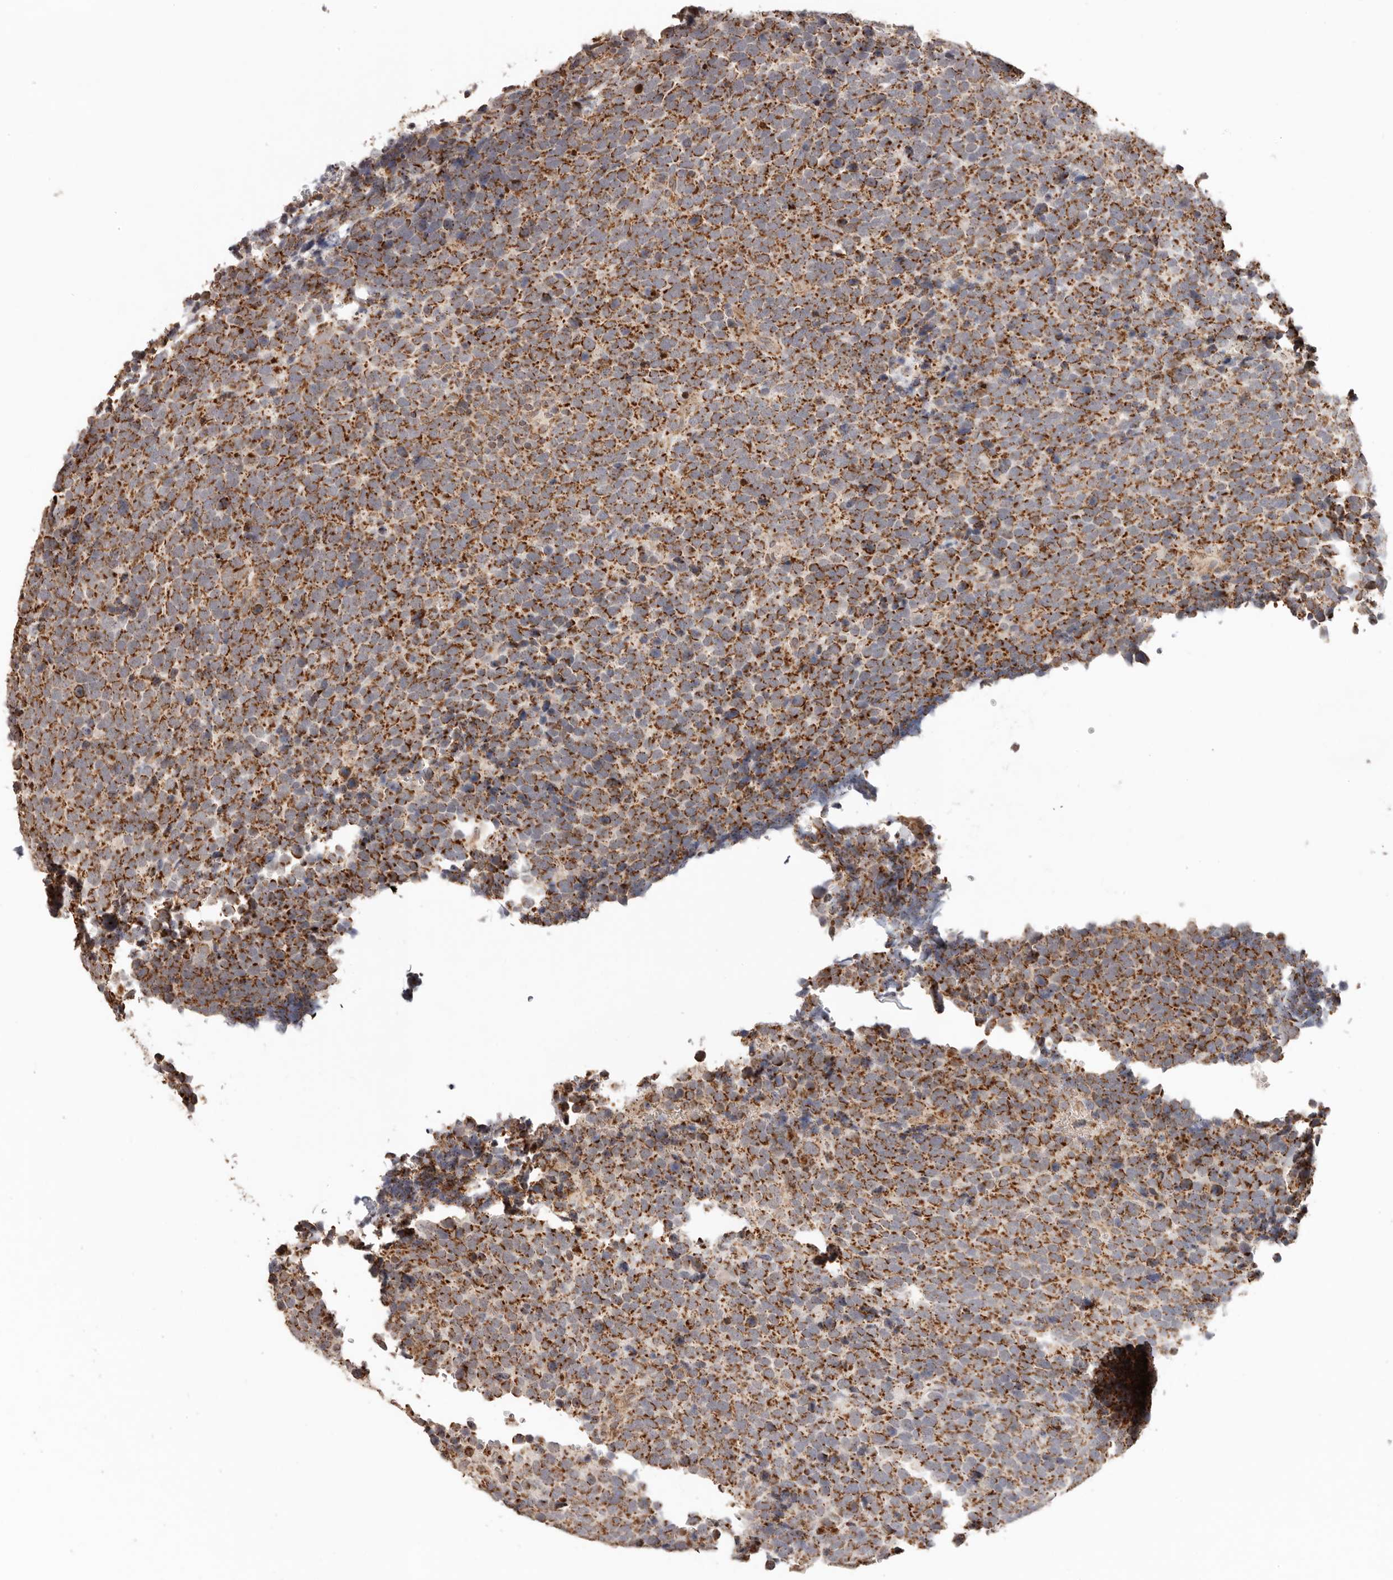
{"staining": {"intensity": "strong", "quantity": ">75%", "location": "cytoplasmic/membranous"}, "tissue": "urothelial cancer", "cell_type": "Tumor cells", "image_type": "cancer", "snomed": [{"axis": "morphology", "description": "Urothelial carcinoma, High grade"}, {"axis": "topography", "description": "Urinary bladder"}], "caption": "IHC (DAB (3,3'-diaminobenzidine)) staining of human urothelial carcinoma (high-grade) exhibits strong cytoplasmic/membranous protein positivity in about >75% of tumor cells. (DAB IHC, brown staining for protein, blue staining for nuclei).", "gene": "NDUFB11", "patient": {"sex": "female", "age": 82}}